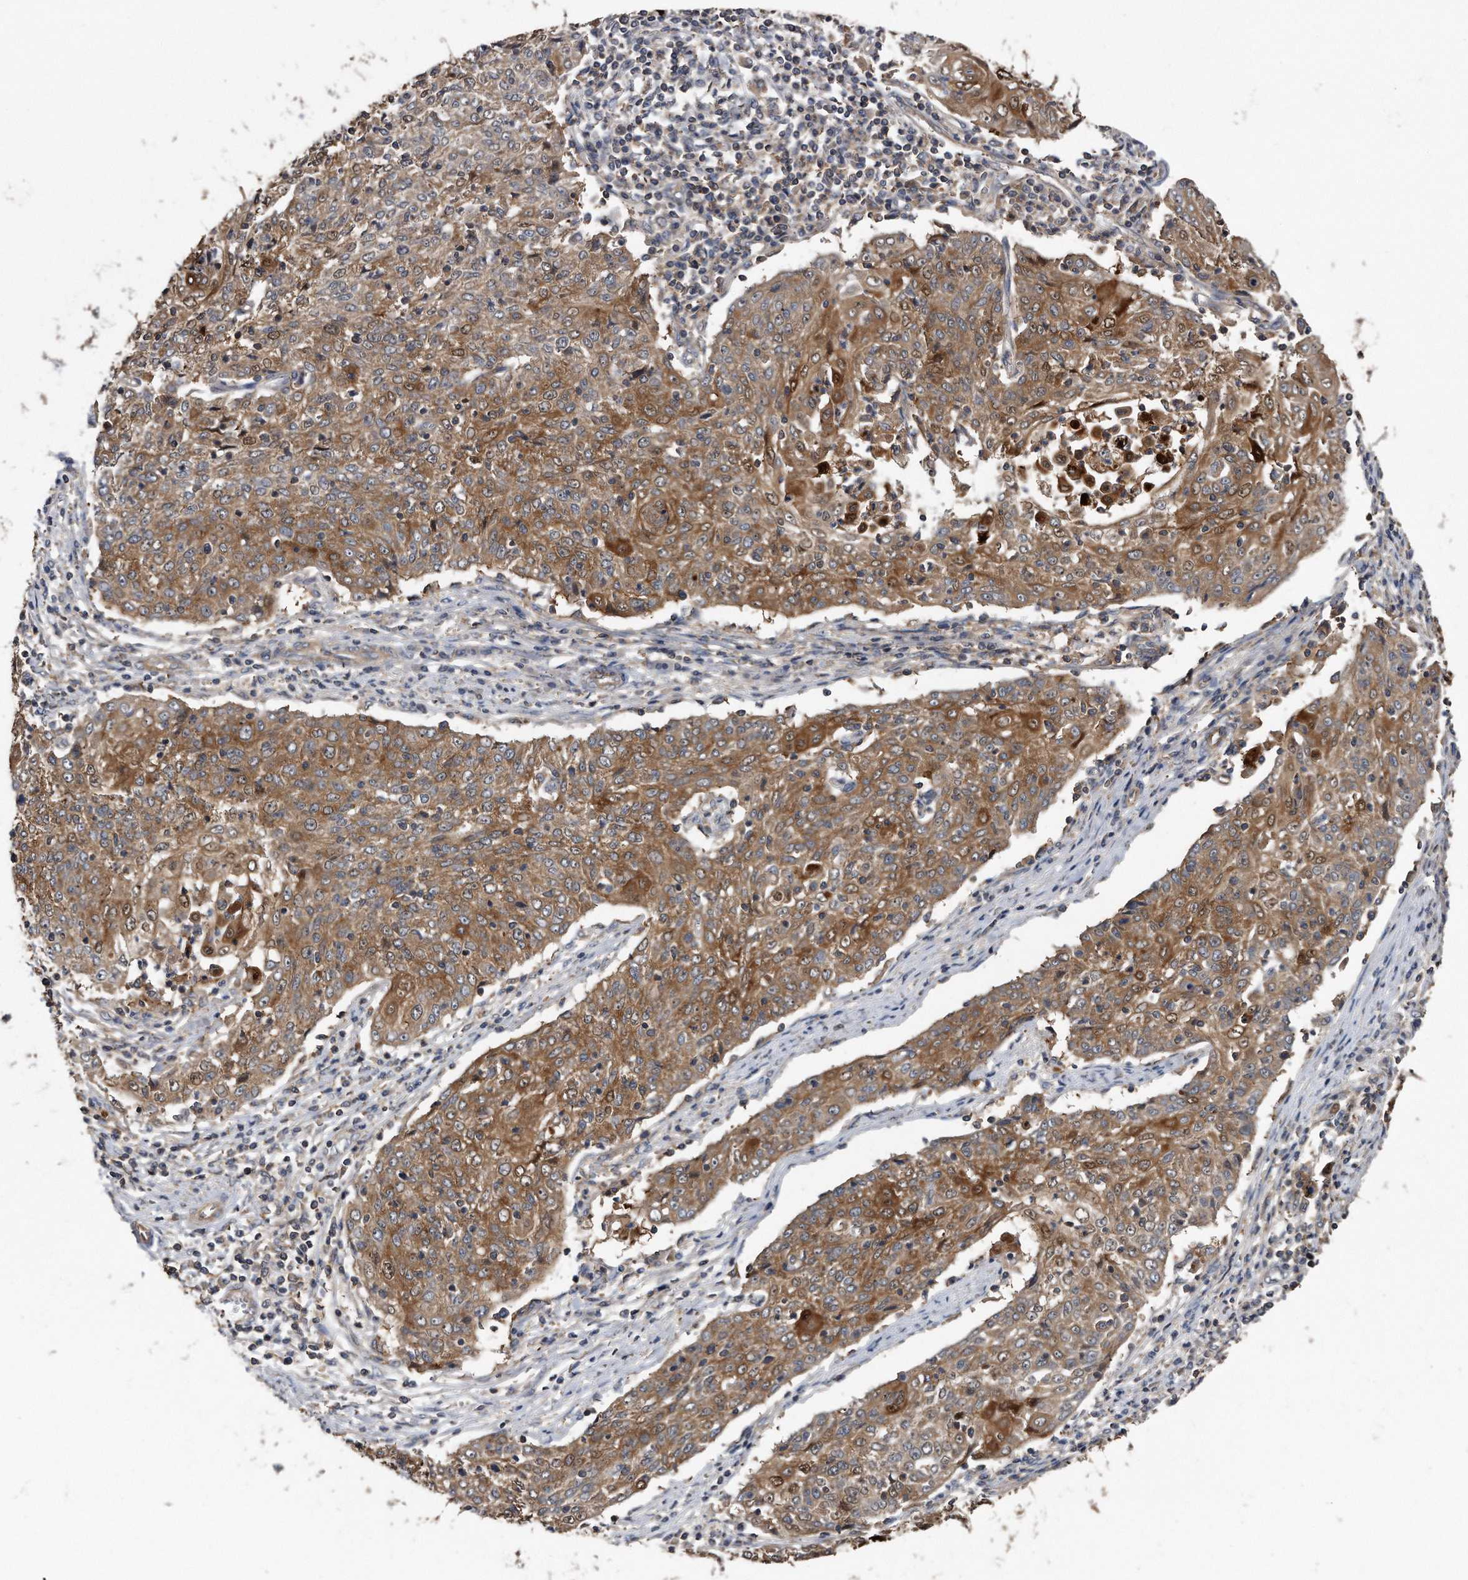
{"staining": {"intensity": "moderate", "quantity": ">75%", "location": "cytoplasmic/membranous"}, "tissue": "cervical cancer", "cell_type": "Tumor cells", "image_type": "cancer", "snomed": [{"axis": "morphology", "description": "Squamous cell carcinoma, NOS"}, {"axis": "topography", "description": "Cervix"}], "caption": "Tumor cells demonstrate medium levels of moderate cytoplasmic/membranous positivity in approximately >75% of cells in human cervical cancer (squamous cell carcinoma). The staining was performed using DAB to visualize the protein expression in brown, while the nuclei were stained in blue with hematoxylin (Magnification: 20x).", "gene": "KCND3", "patient": {"sex": "female", "age": 48}}